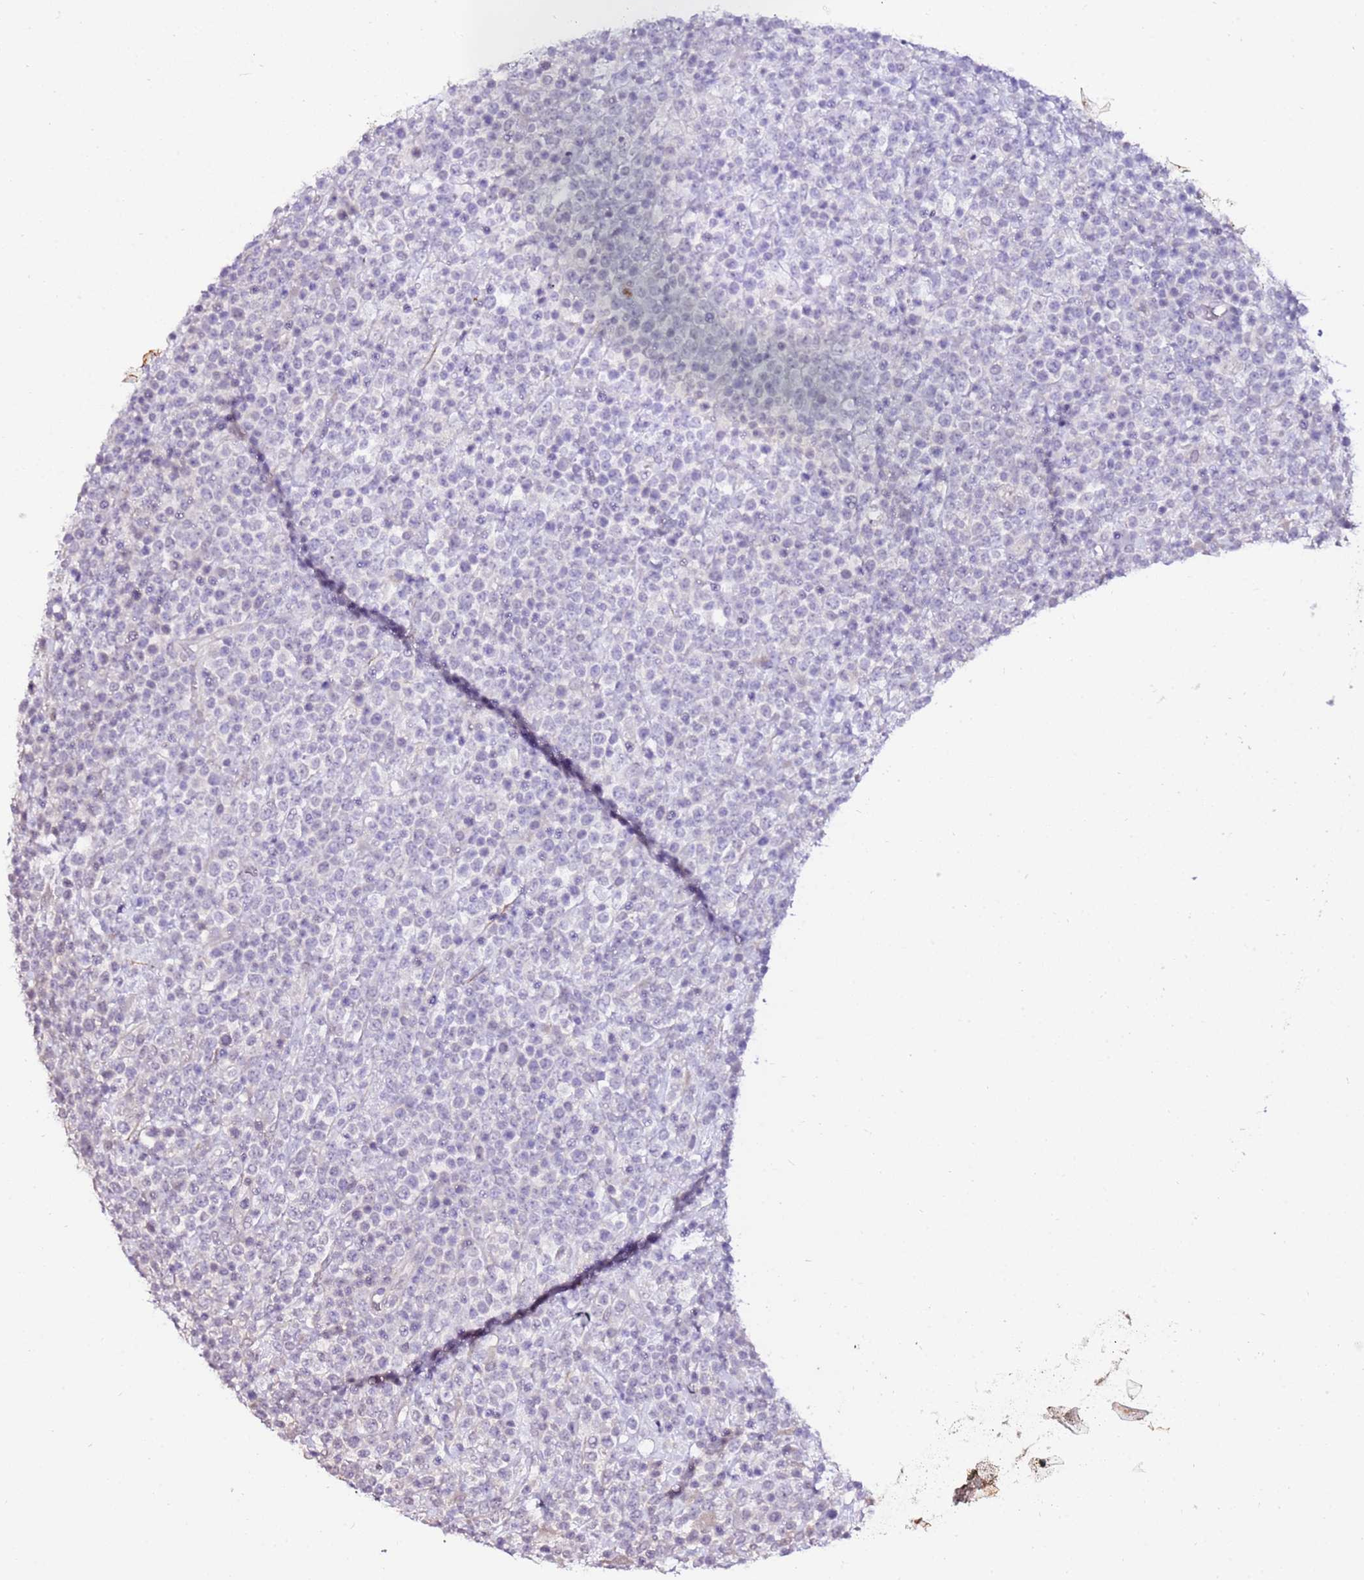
{"staining": {"intensity": "negative", "quantity": "none", "location": "none"}, "tissue": "lymphoma", "cell_type": "Tumor cells", "image_type": "cancer", "snomed": [{"axis": "morphology", "description": "Malignant lymphoma, non-Hodgkin's type, High grade"}, {"axis": "topography", "description": "Colon"}], "caption": "Immunohistochemistry photomicrograph of human lymphoma stained for a protein (brown), which reveals no positivity in tumor cells.", "gene": "ART5", "patient": {"sex": "female", "age": 53}}